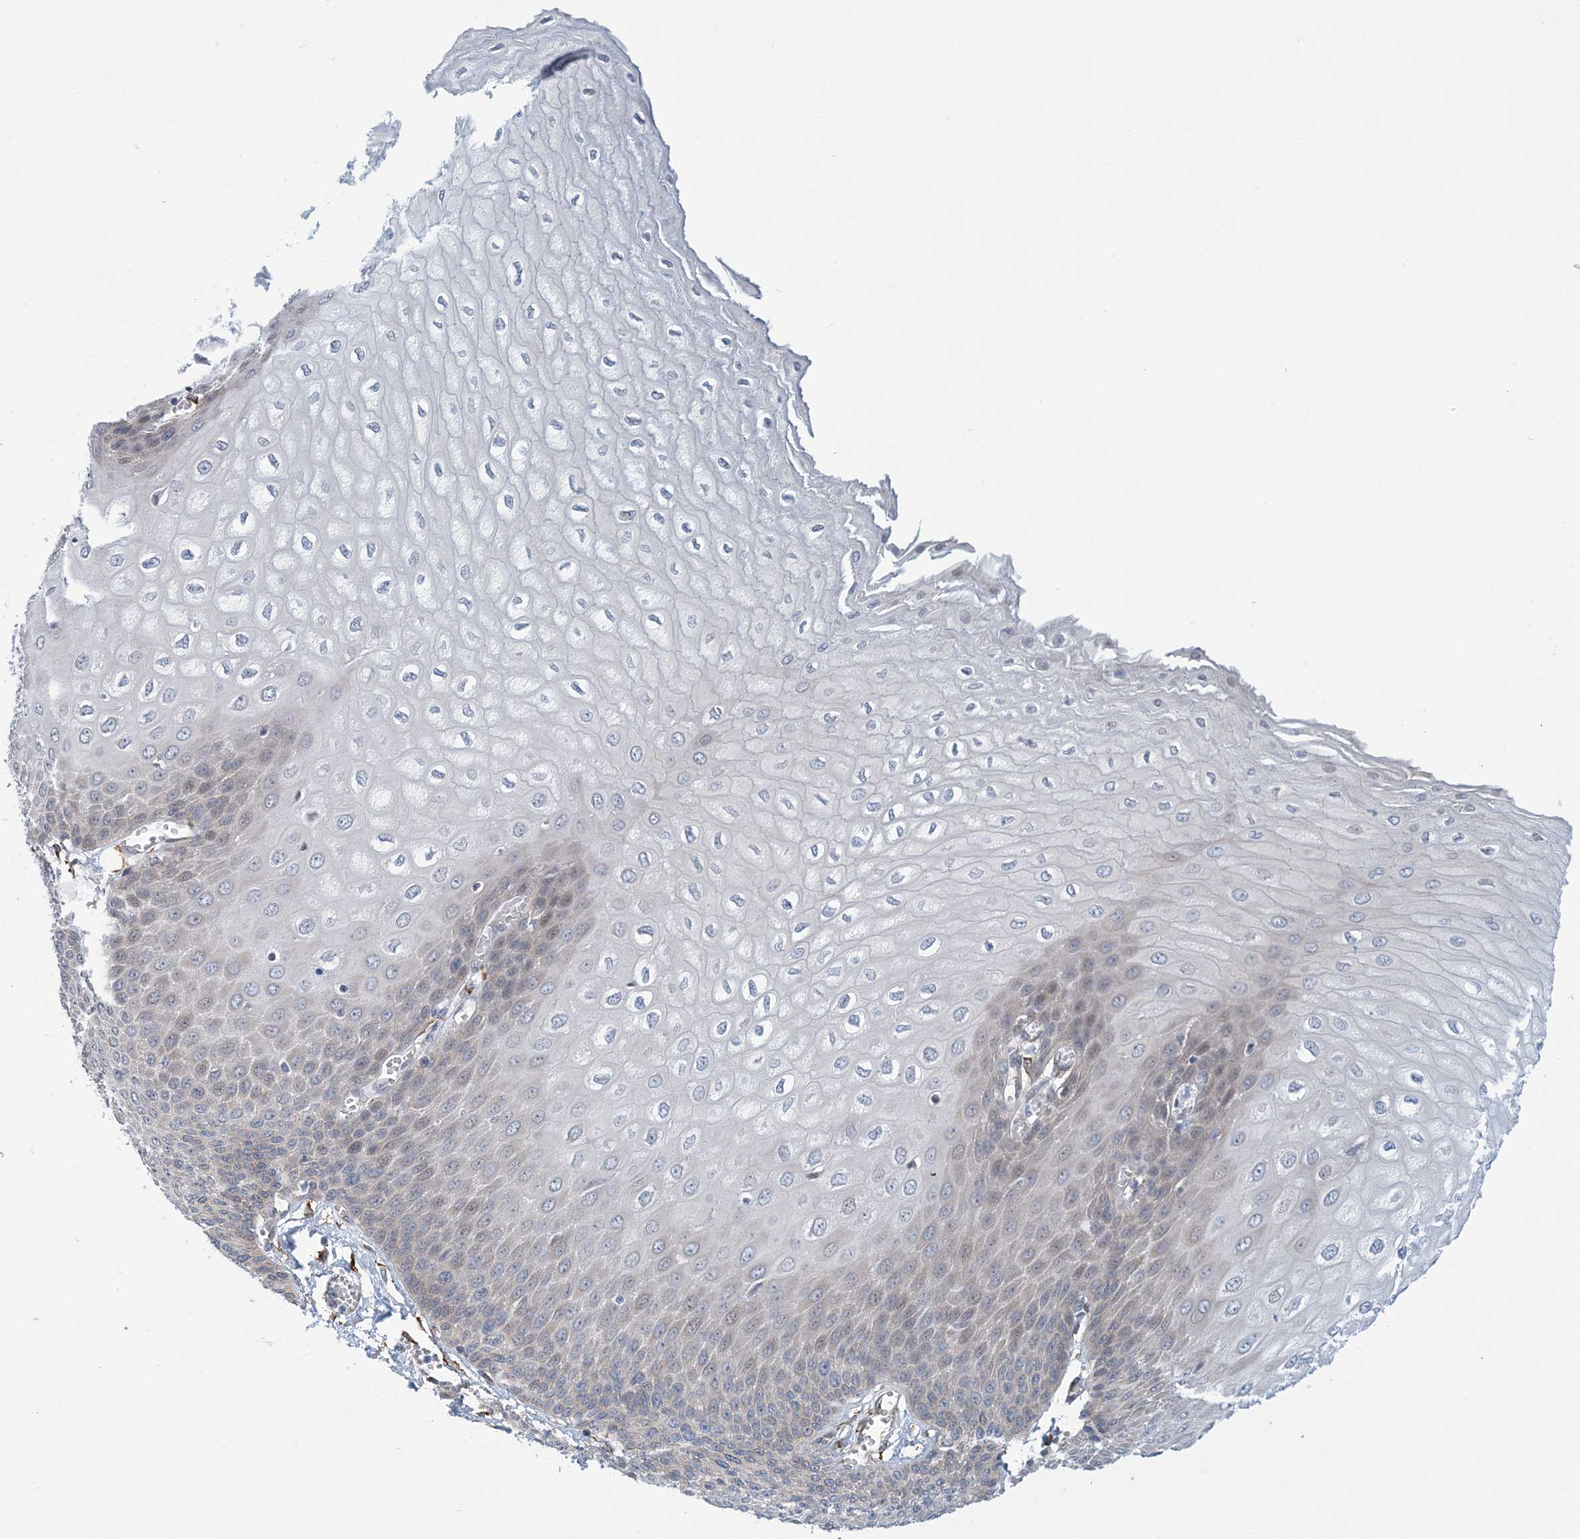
{"staining": {"intensity": "weak", "quantity": "<25%", "location": "cytoplasmic/membranous"}, "tissue": "esophagus", "cell_type": "Squamous epithelial cells", "image_type": "normal", "snomed": [{"axis": "morphology", "description": "Normal tissue, NOS"}, {"axis": "topography", "description": "Esophagus"}], "caption": "High magnification brightfield microscopy of benign esophagus stained with DAB (3,3'-diaminobenzidine) (brown) and counterstained with hematoxylin (blue): squamous epithelial cells show no significant expression.", "gene": "CCDC14", "patient": {"sex": "male", "age": 60}}